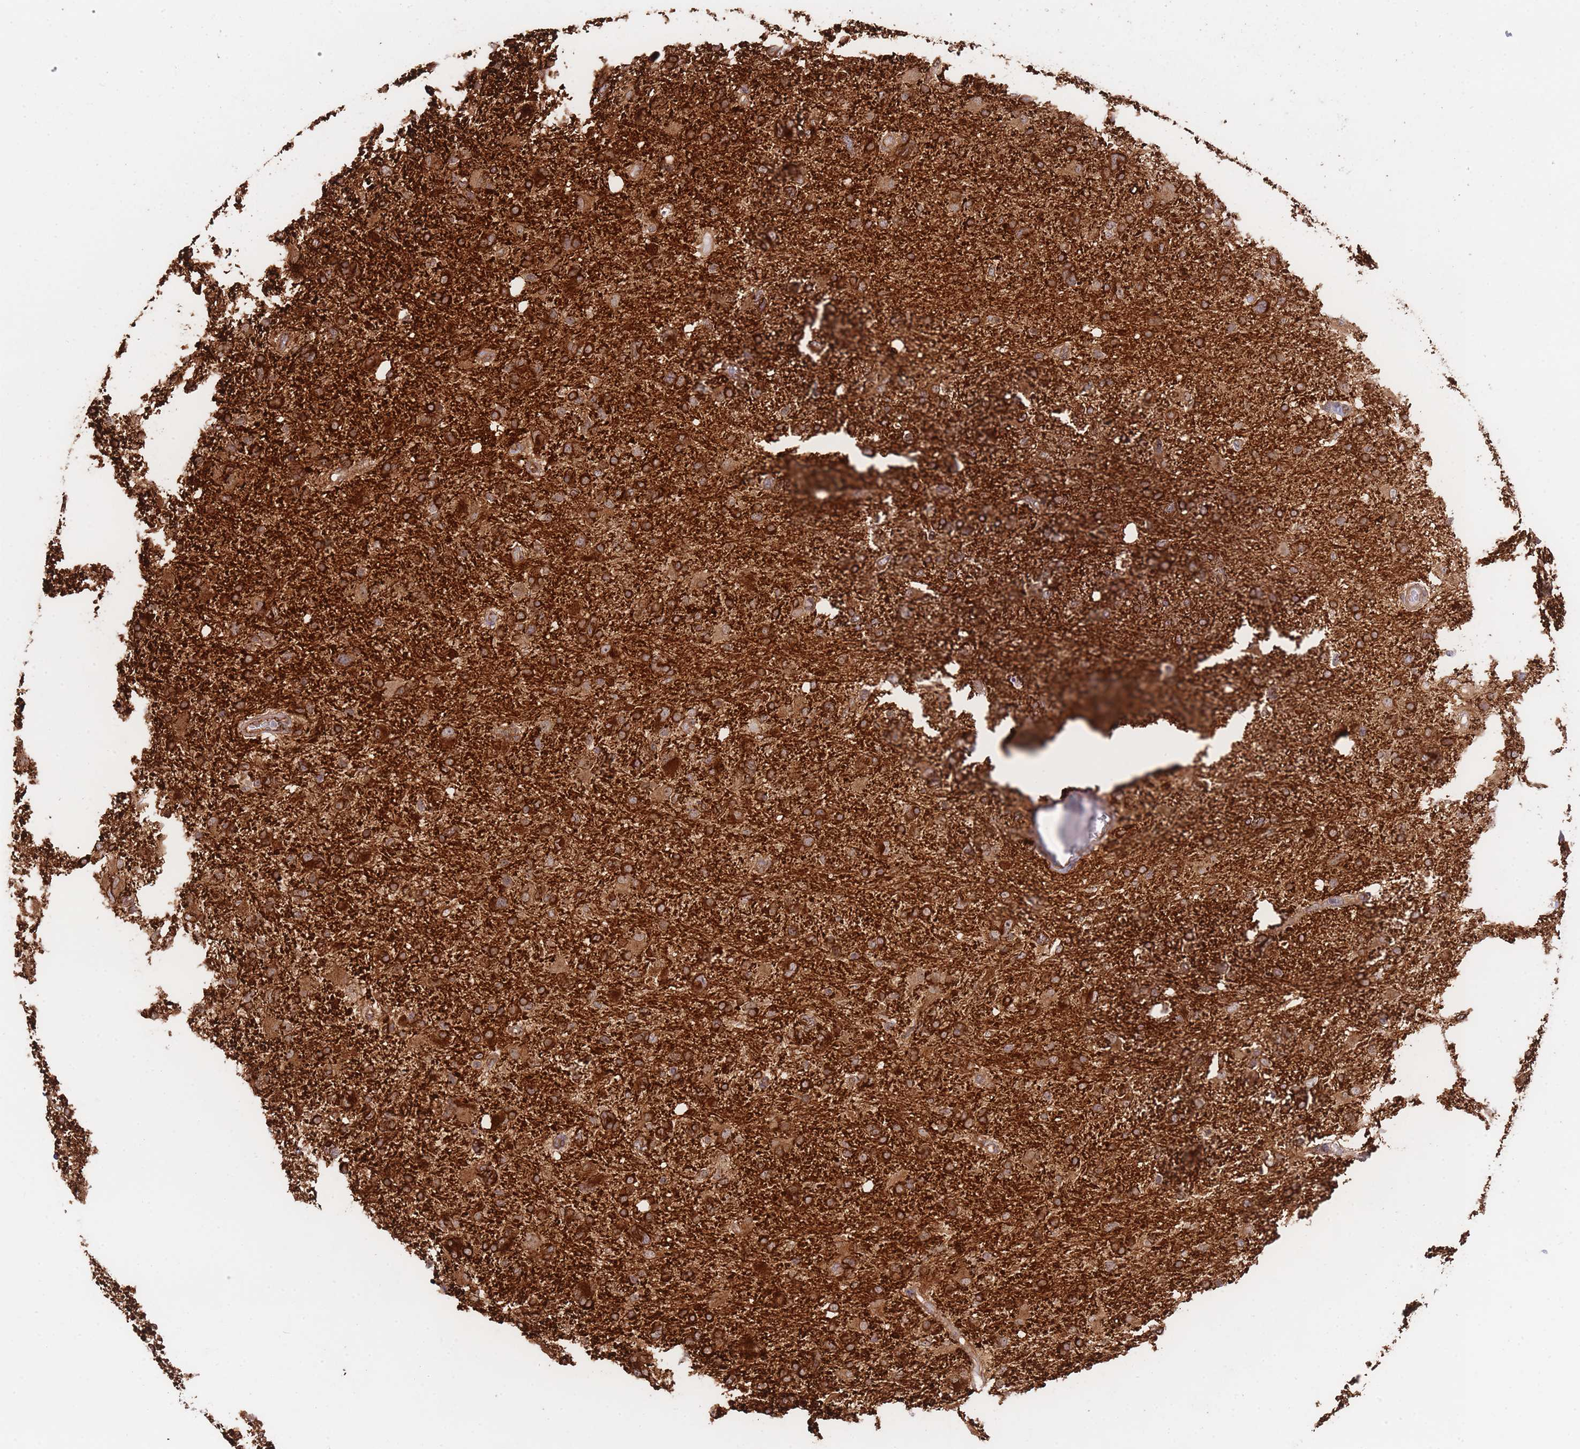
{"staining": {"intensity": "strong", "quantity": ">75%", "location": "cytoplasmic/membranous"}, "tissue": "glioma", "cell_type": "Tumor cells", "image_type": "cancer", "snomed": [{"axis": "morphology", "description": "Glioma, malignant, High grade"}, {"axis": "topography", "description": "Brain"}], "caption": "This image demonstrates malignant glioma (high-grade) stained with IHC to label a protein in brown. The cytoplasmic/membranous of tumor cells show strong positivity for the protein. Nuclei are counter-stained blue.", "gene": "EXOSC8", "patient": {"sex": "male", "age": 61}}